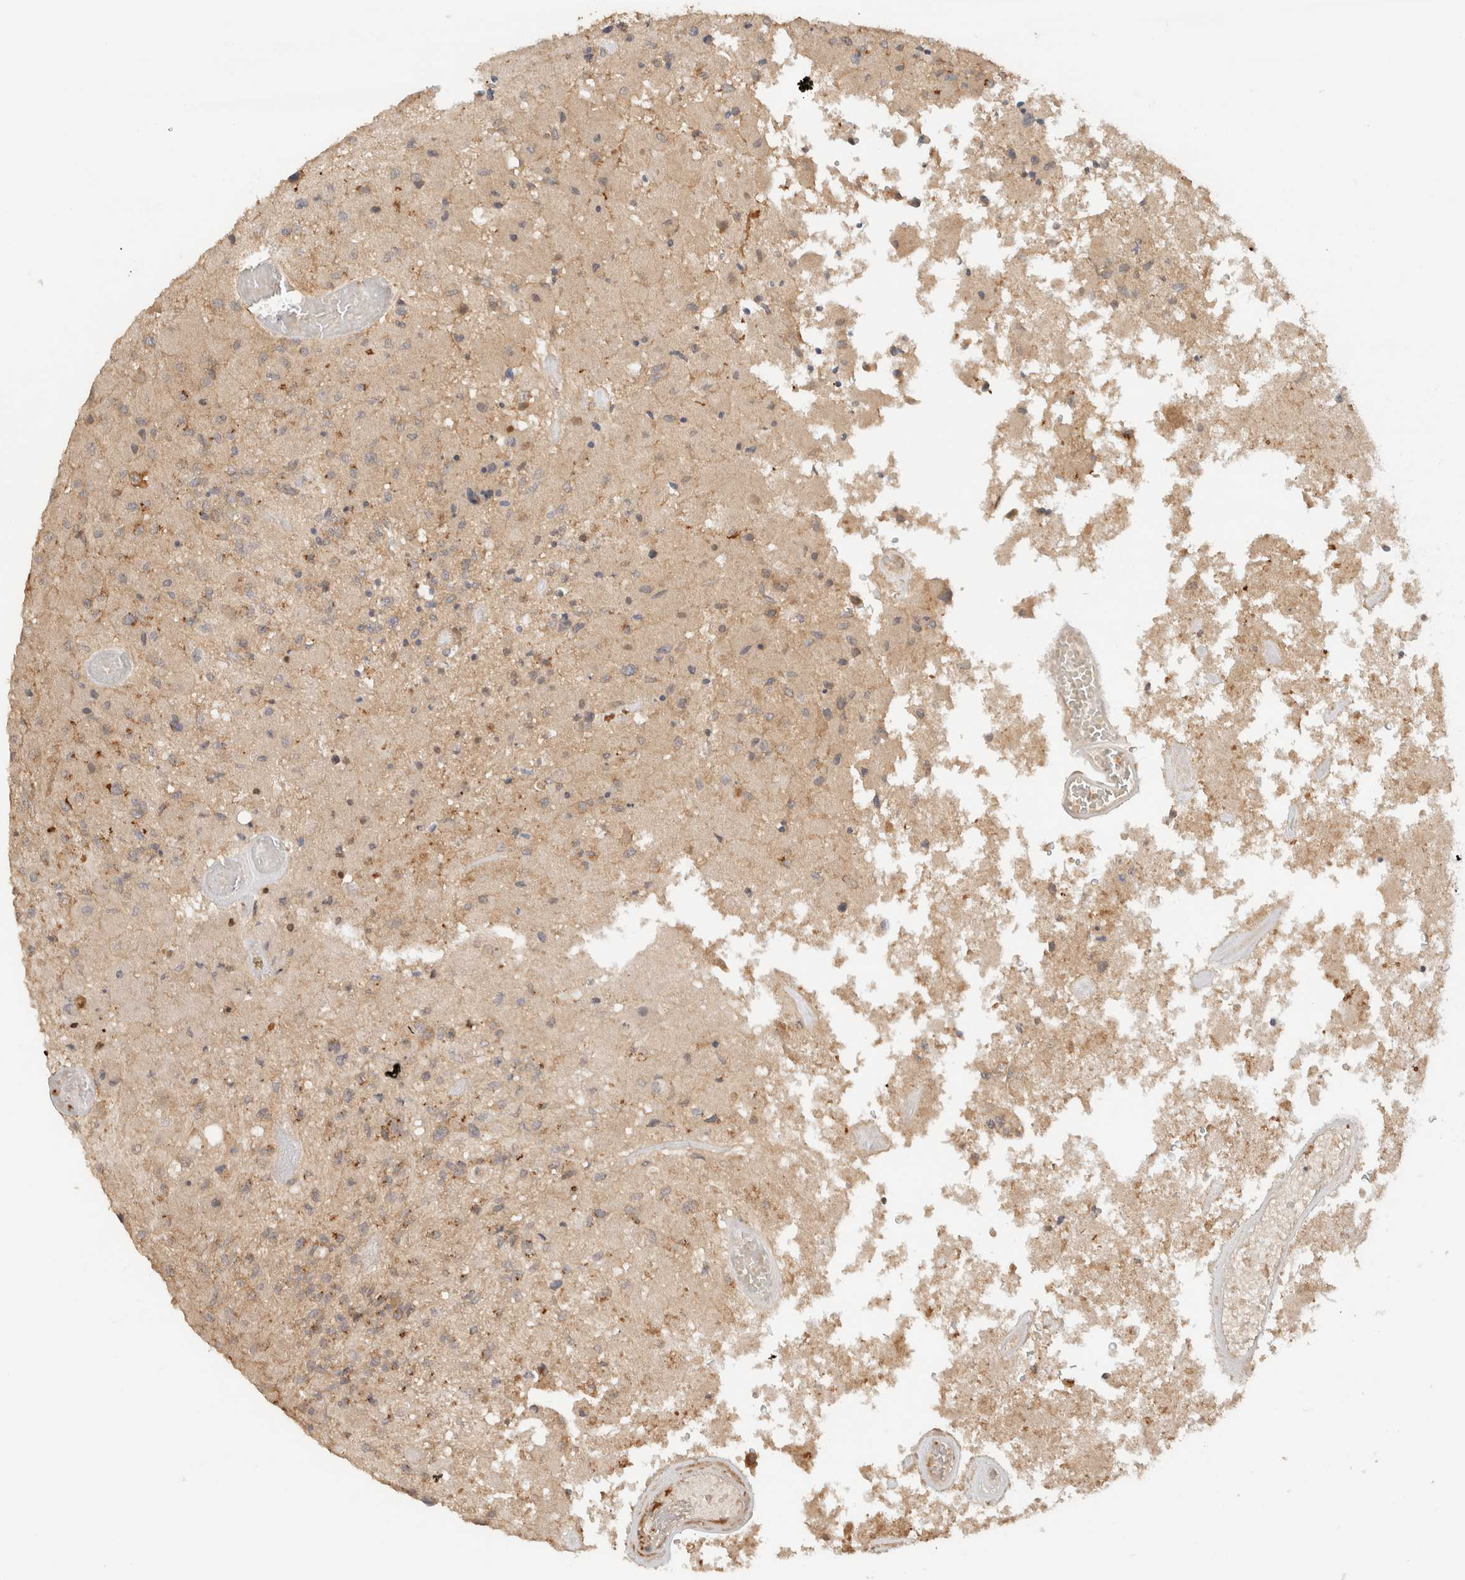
{"staining": {"intensity": "negative", "quantity": "none", "location": "none"}, "tissue": "glioma", "cell_type": "Tumor cells", "image_type": "cancer", "snomed": [{"axis": "morphology", "description": "Normal tissue, NOS"}, {"axis": "morphology", "description": "Glioma, malignant, High grade"}, {"axis": "topography", "description": "Cerebral cortex"}], "caption": "Immunohistochemical staining of glioma displays no significant positivity in tumor cells.", "gene": "ARFGEF2", "patient": {"sex": "male", "age": 77}}